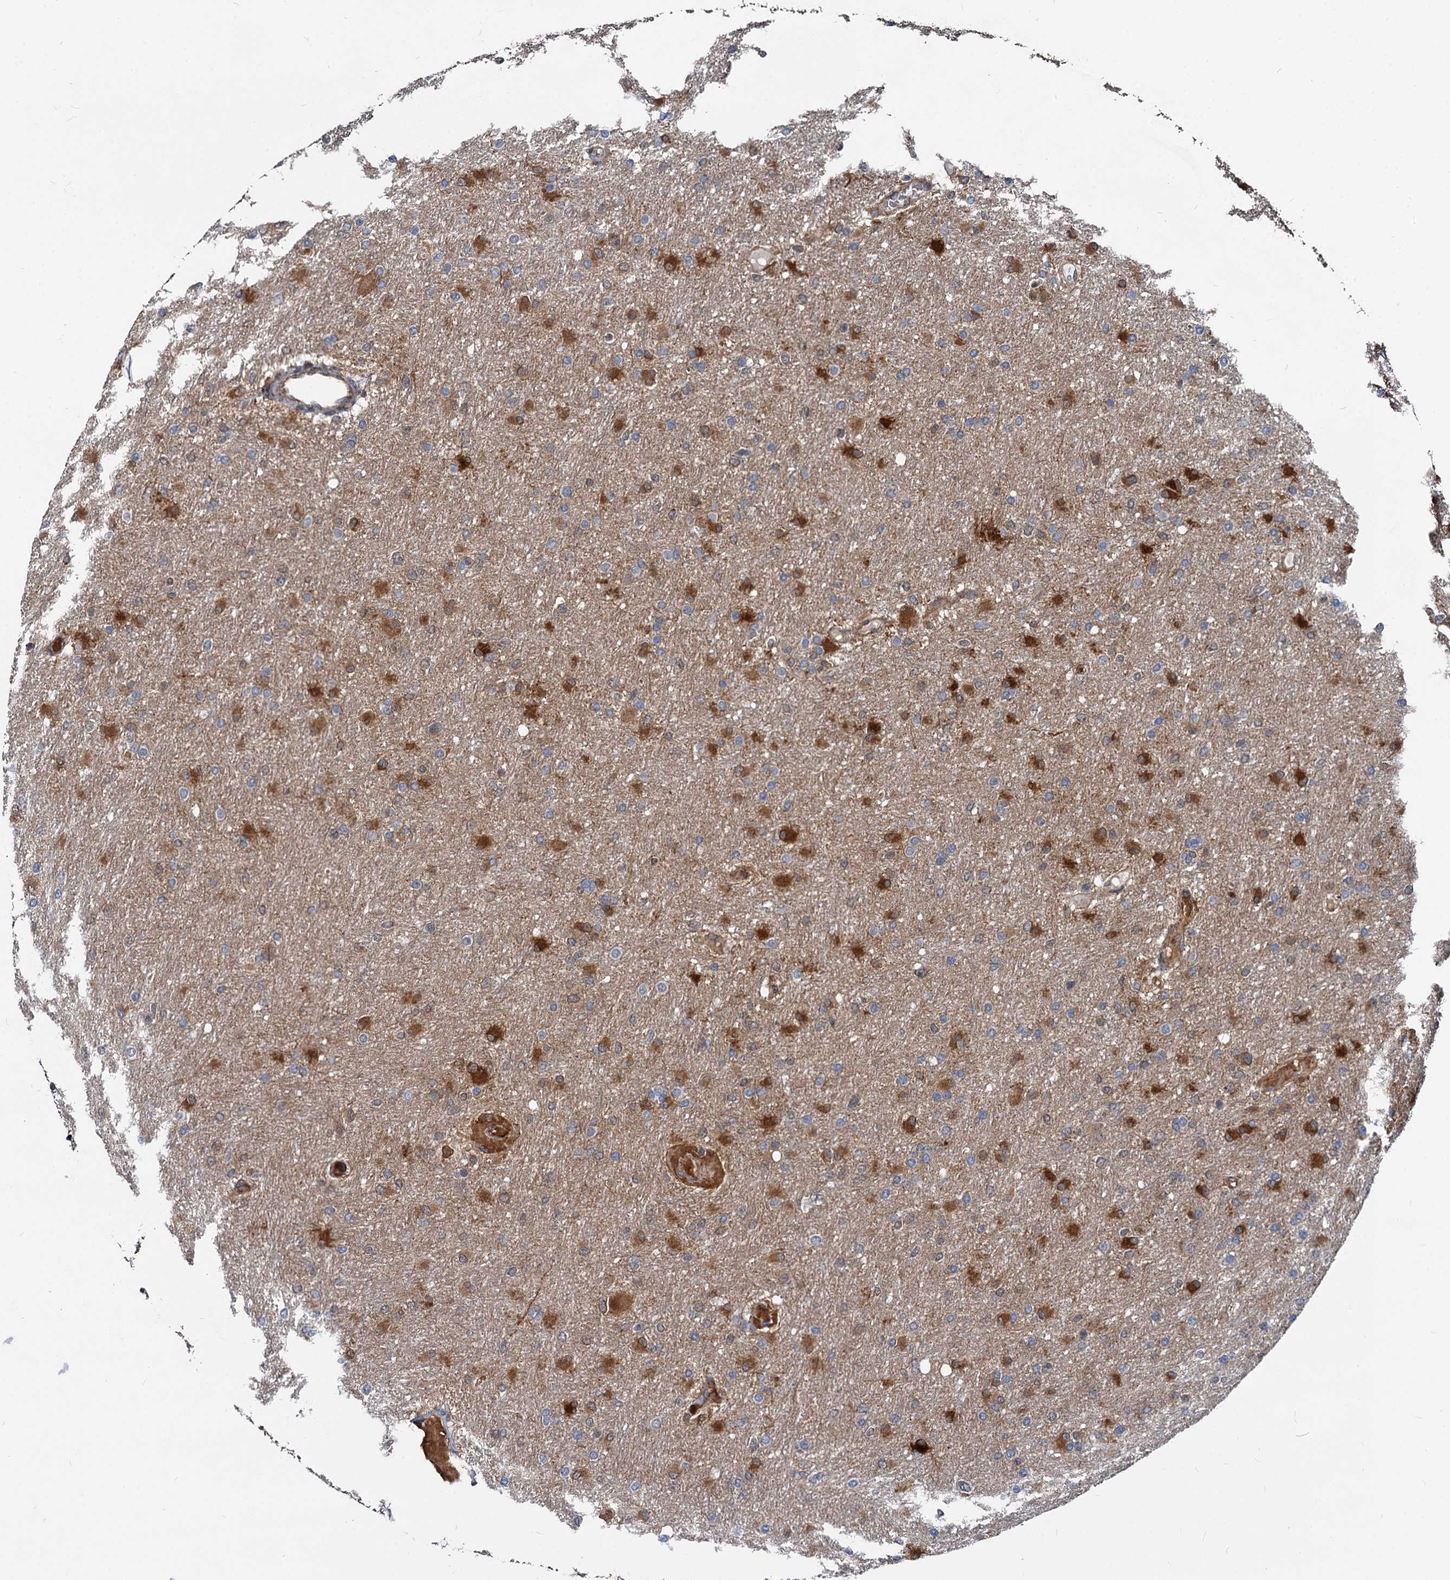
{"staining": {"intensity": "strong", "quantity": "25%-75%", "location": "cytoplasmic/membranous"}, "tissue": "glioma", "cell_type": "Tumor cells", "image_type": "cancer", "snomed": [{"axis": "morphology", "description": "Glioma, malignant, High grade"}, {"axis": "topography", "description": "Cerebral cortex"}], "caption": "Protein expression by immunohistochemistry demonstrates strong cytoplasmic/membranous staining in approximately 25%-75% of tumor cells in malignant high-grade glioma.", "gene": "STIM1", "patient": {"sex": "female", "age": 36}}